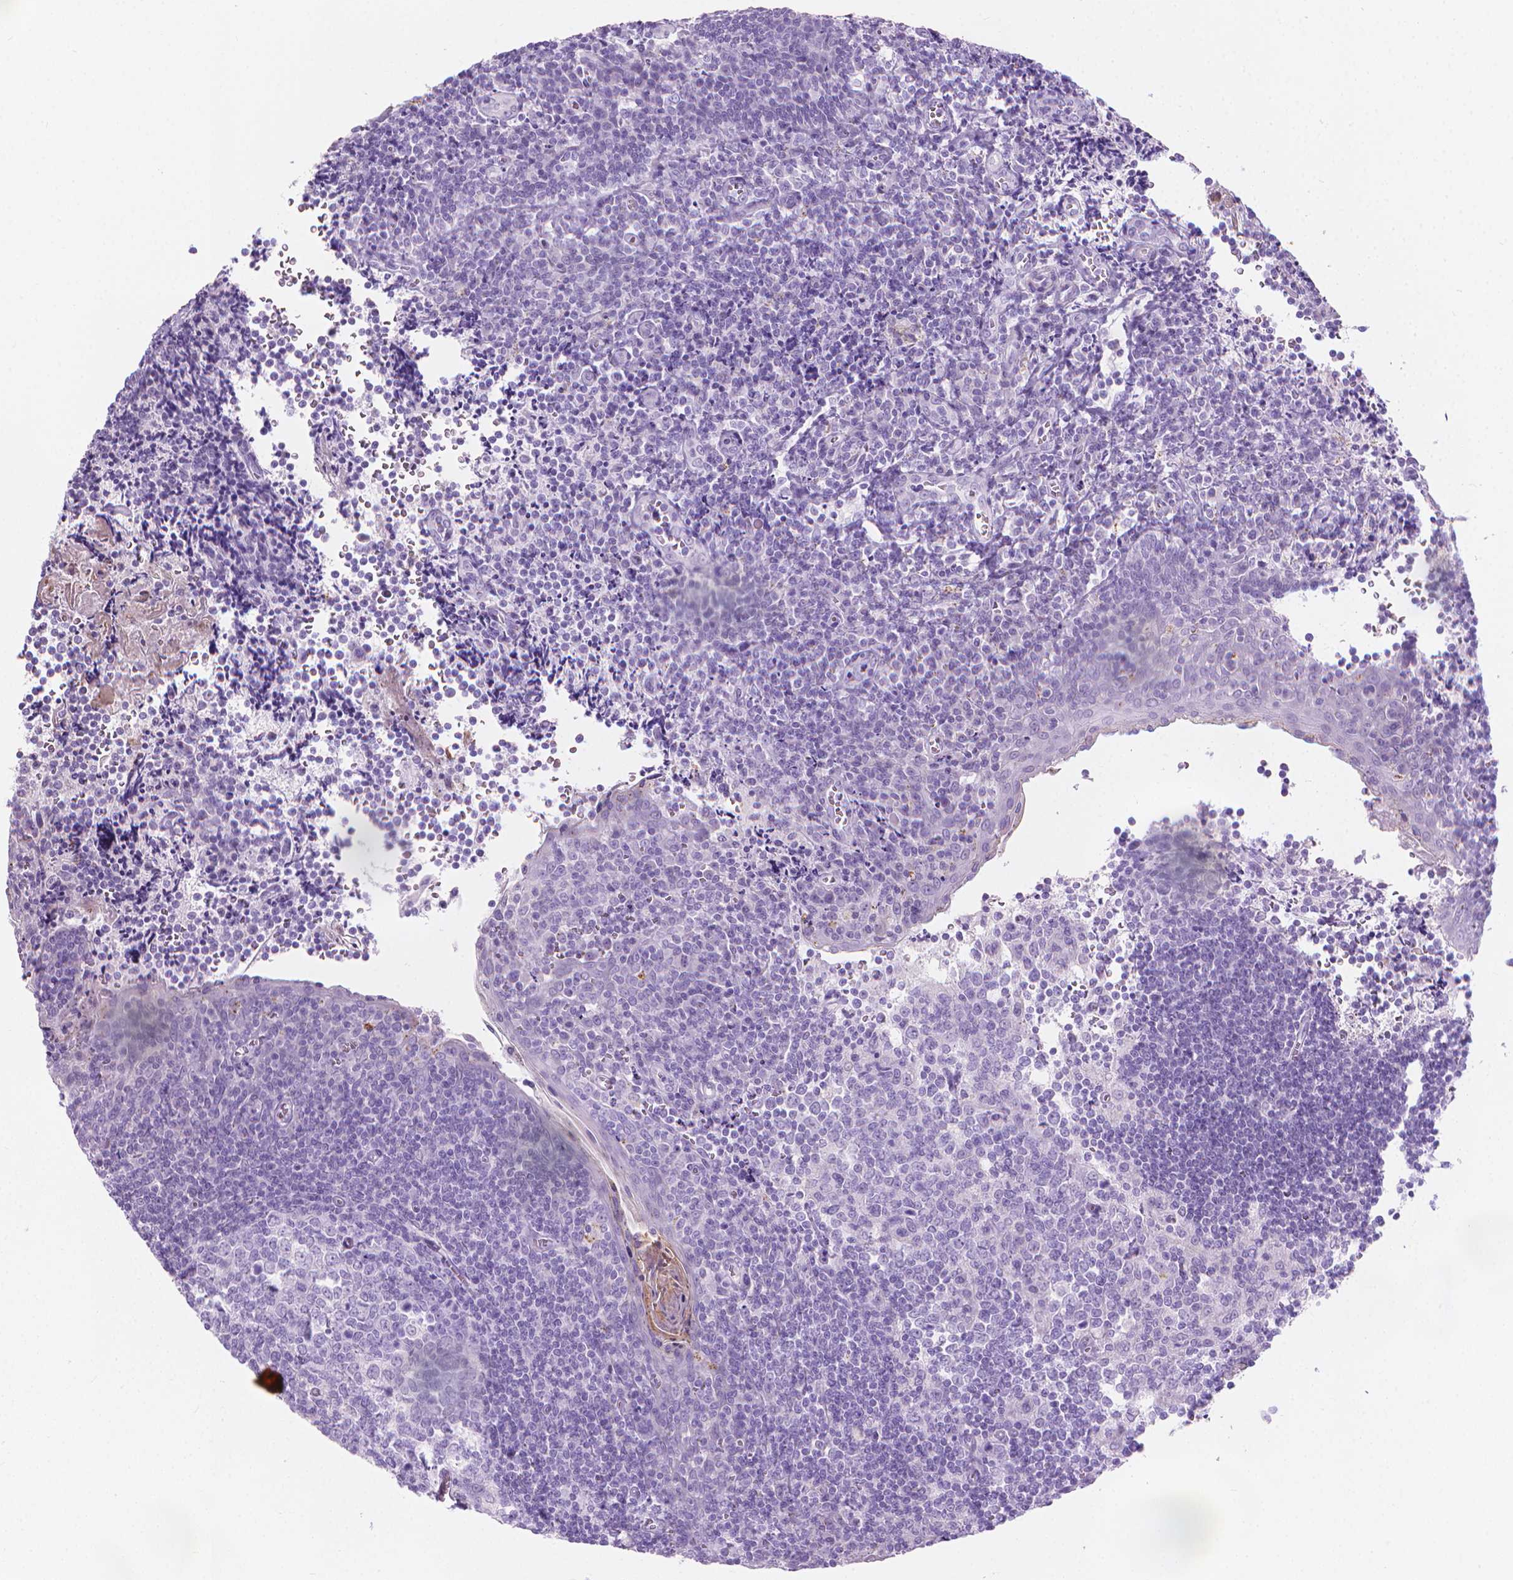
{"staining": {"intensity": "negative", "quantity": "none", "location": "none"}, "tissue": "tonsil", "cell_type": "Germinal center cells", "image_type": "normal", "snomed": [{"axis": "morphology", "description": "Normal tissue, NOS"}, {"axis": "morphology", "description": "Inflammation, NOS"}, {"axis": "topography", "description": "Tonsil"}], "caption": "Human tonsil stained for a protein using immunohistochemistry displays no staining in germinal center cells.", "gene": "CFAP52", "patient": {"sex": "female", "age": 31}}